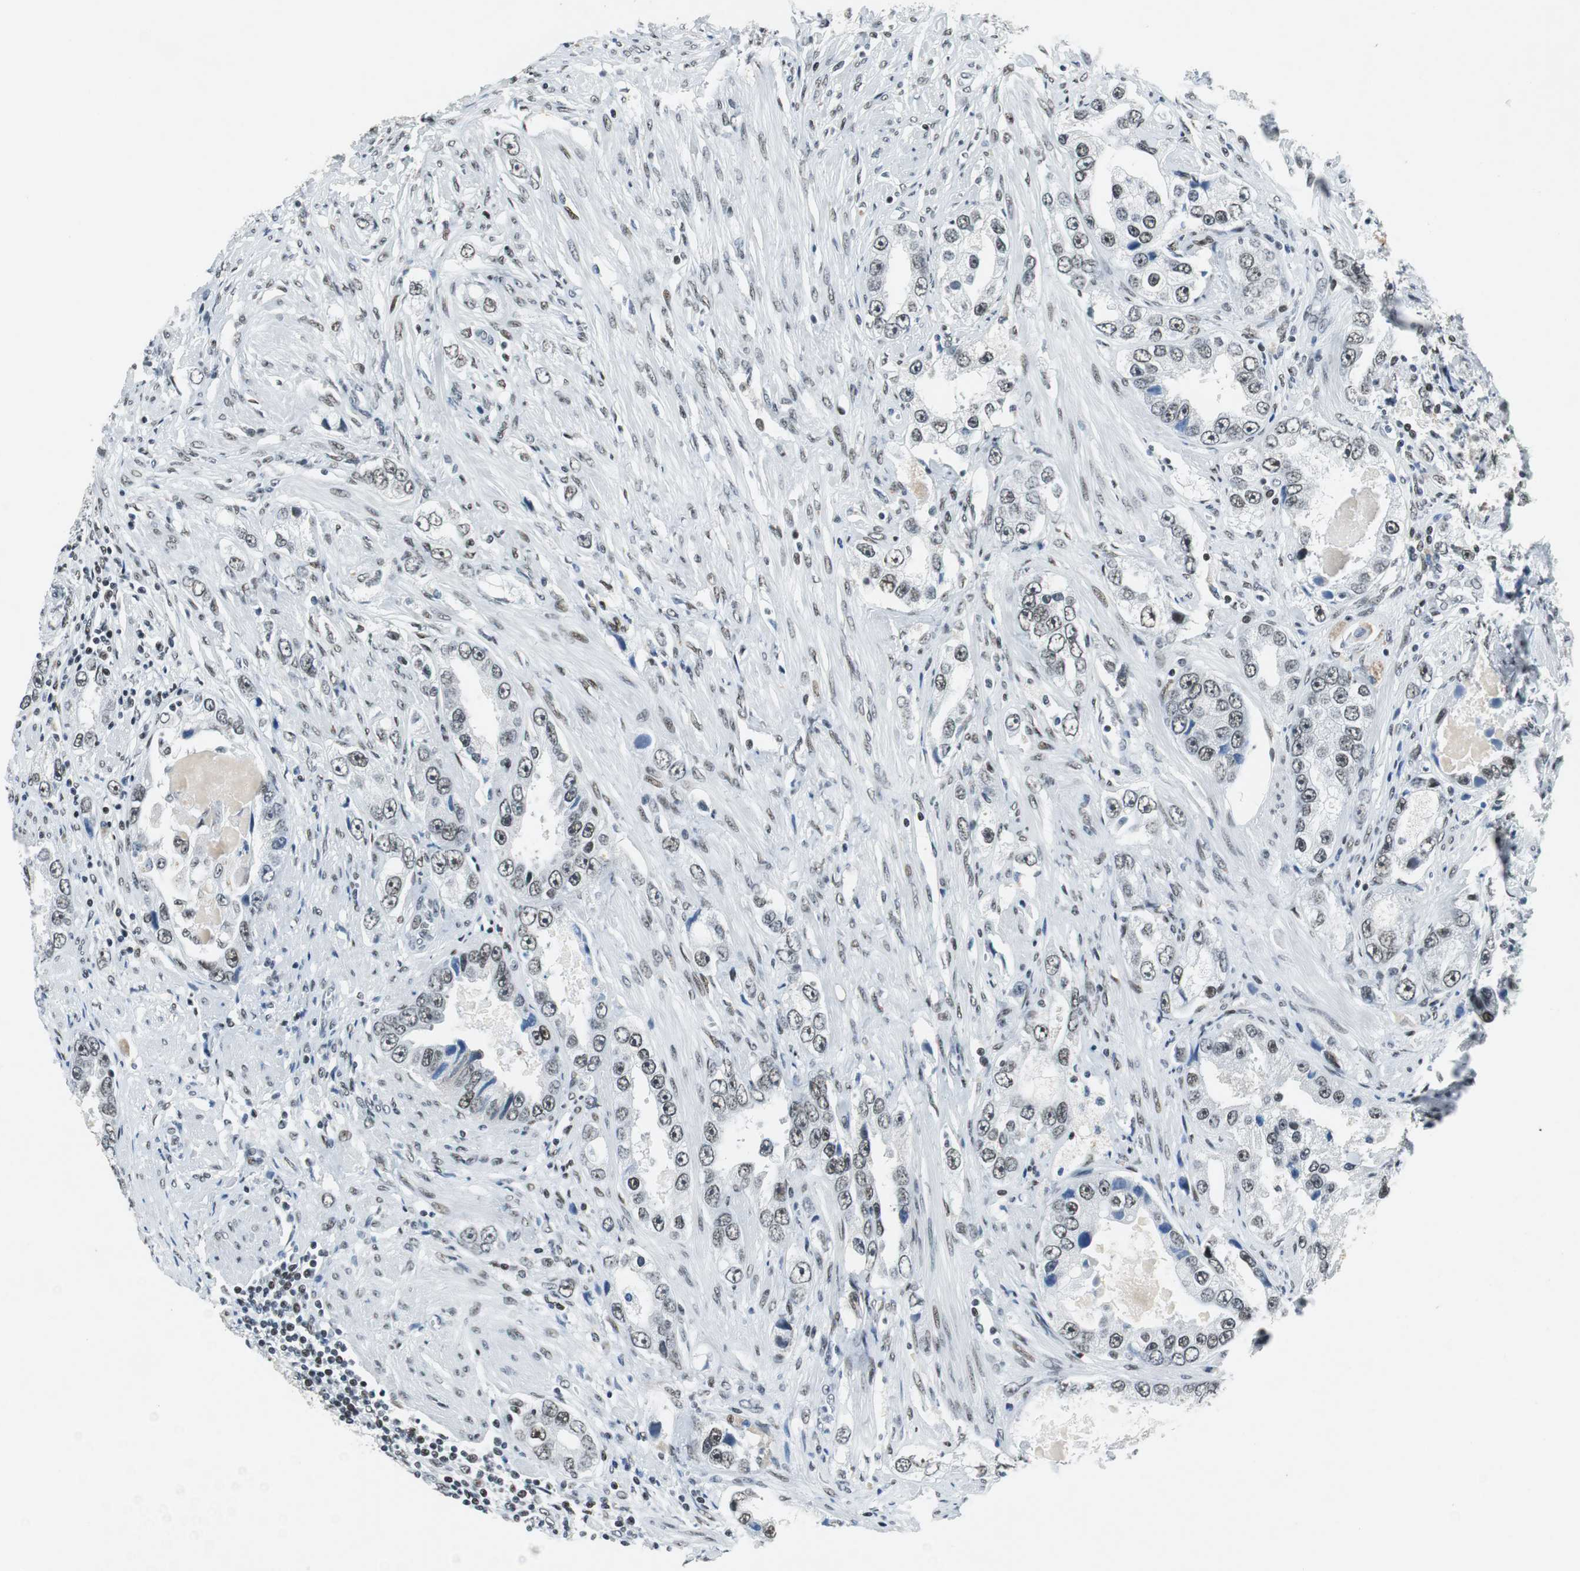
{"staining": {"intensity": "weak", "quantity": "<25%", "location": "nuclear"}, "tissue": "prostate cancer", "cell_type": "Tumor cells", "image_type": "cancer", "snomed": [{"axis": "morphology", "description": "Adenocarcinoma, High grade"}, {"axis": "topography", "description": "Prostate"}], "caption": "High-grade adenocarcinoma (prostate) was stained to show a protein in brown. There is no significant staining in tumor cells. (DAB immunohistochemistry, high magnification).", "gene": "HDAC3", "patient": {"sex": "male", "age": 63}}